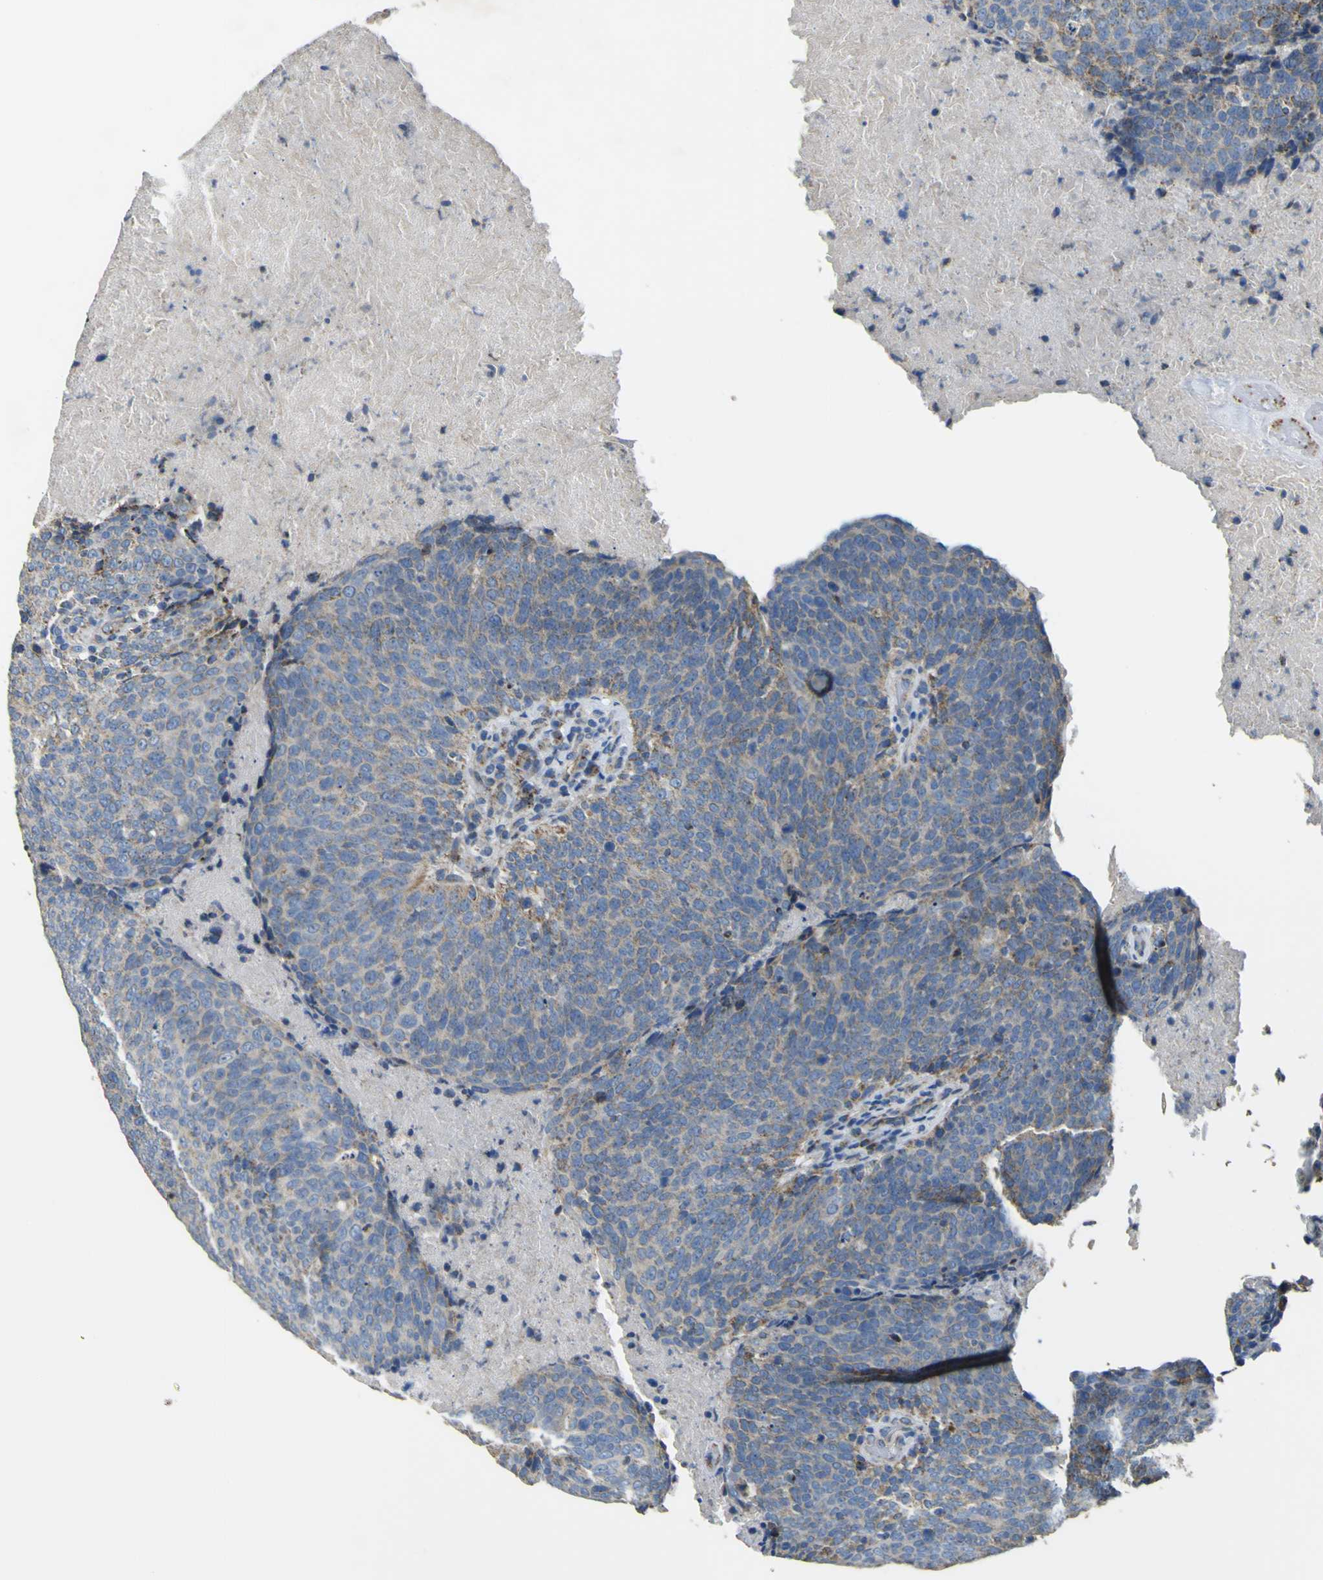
{"staining": {"intensity": "moderate", "quantity": "<25%", "location": "cytoplasmic/membranous"}, "tissue": "head and neck cancer", "cell_type": "Tumor cells", "image_type": "cancer", "snomed": [{"axis": "morphology", "description": "Squamous cell carcinoma, NOS"}, {"axis": "morphology", "description": "Squamous cell carcinoma, metastatic, NOS"}, {"axis": "topography", "description": "Lymph node"}, {"axis": "topography", "description": "Head-Neck"}], "caption": "Immunohistochemistry (IHC) micrograph of neoplastic tissue: human head and neck squamous cell carcinoma stained using immunohistochemistry (IHC) reveals low levels of moderate protein expression localized specifically in the cytoplasmic/membranous of tumor cells, appearing as a cytoplasmic/membranous brown color.", "gene": "ALDH18A1", "patient": {"sex": "male", "age": 62}}